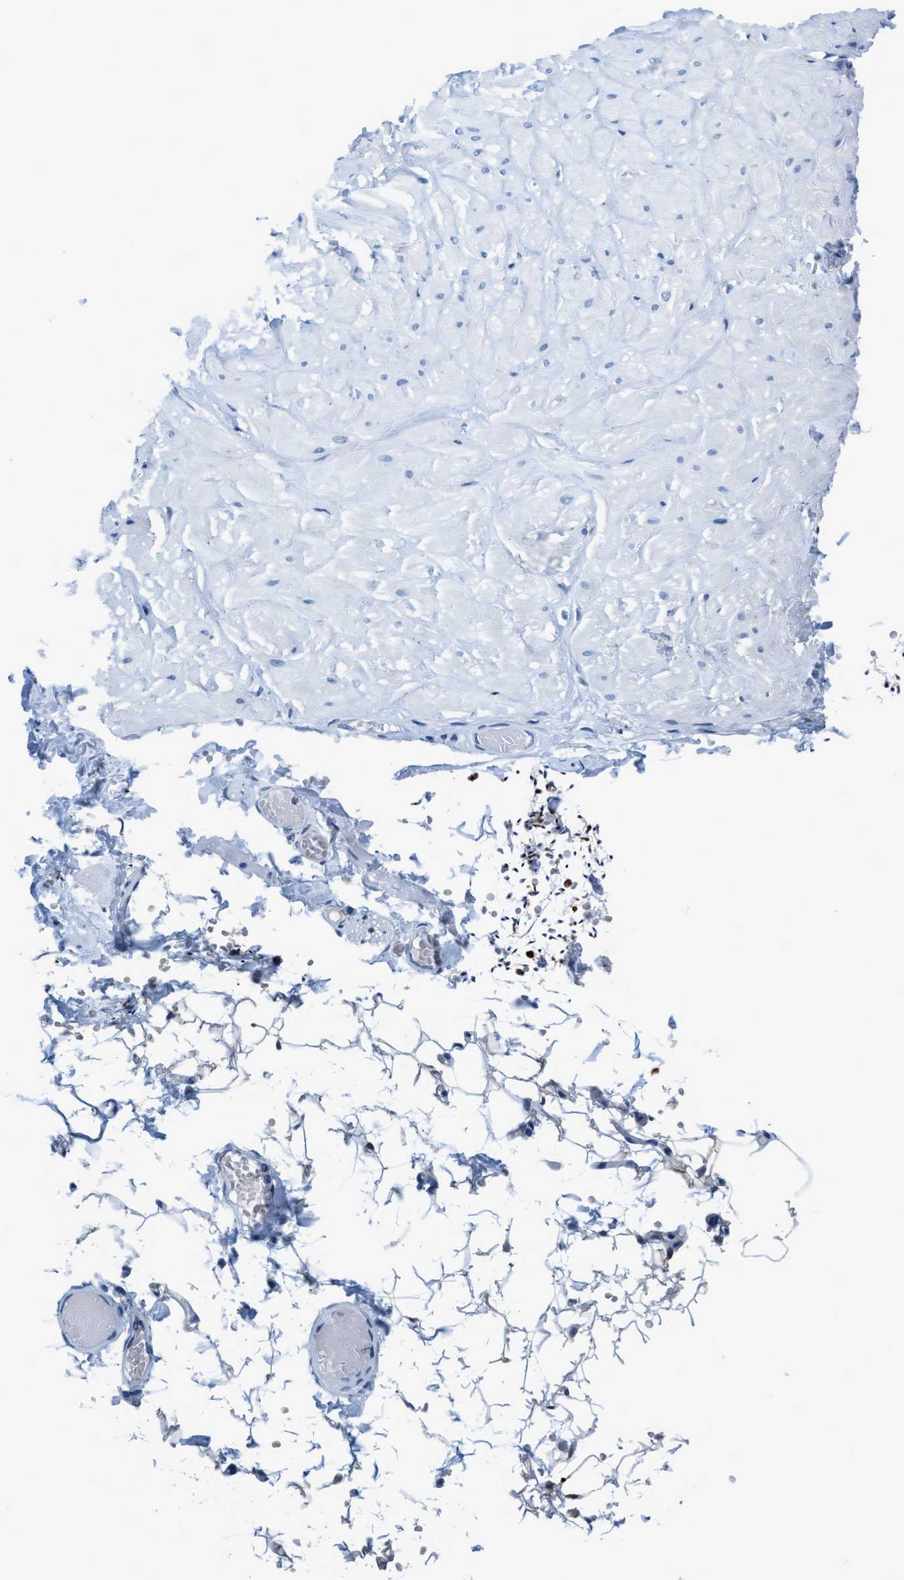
{"staining": {"intensity": "weak", "quantity": "<25%", "location": "cytoplasmic/membranous"}, "tissue": "adipose tissue", "cell_type": "Adipocytes", "image_type": "normal", "snomed": [{"axis": "morphology", "description": "Normal tissue, NOS"}, {"axis": "topography", "description": "Adipose tissue"}, {"axis": "topography", "description": "Vascular tissue"}, {"axis": "topography", "description": "Peripheral nerve tissue"}], "caption": "Adipose tissue stained for a protein using immunohistochemistry (IHC) shows no expression adipocytes.", "gene": "NUDT5", "patient": {"sex": "male", "age": 25}}